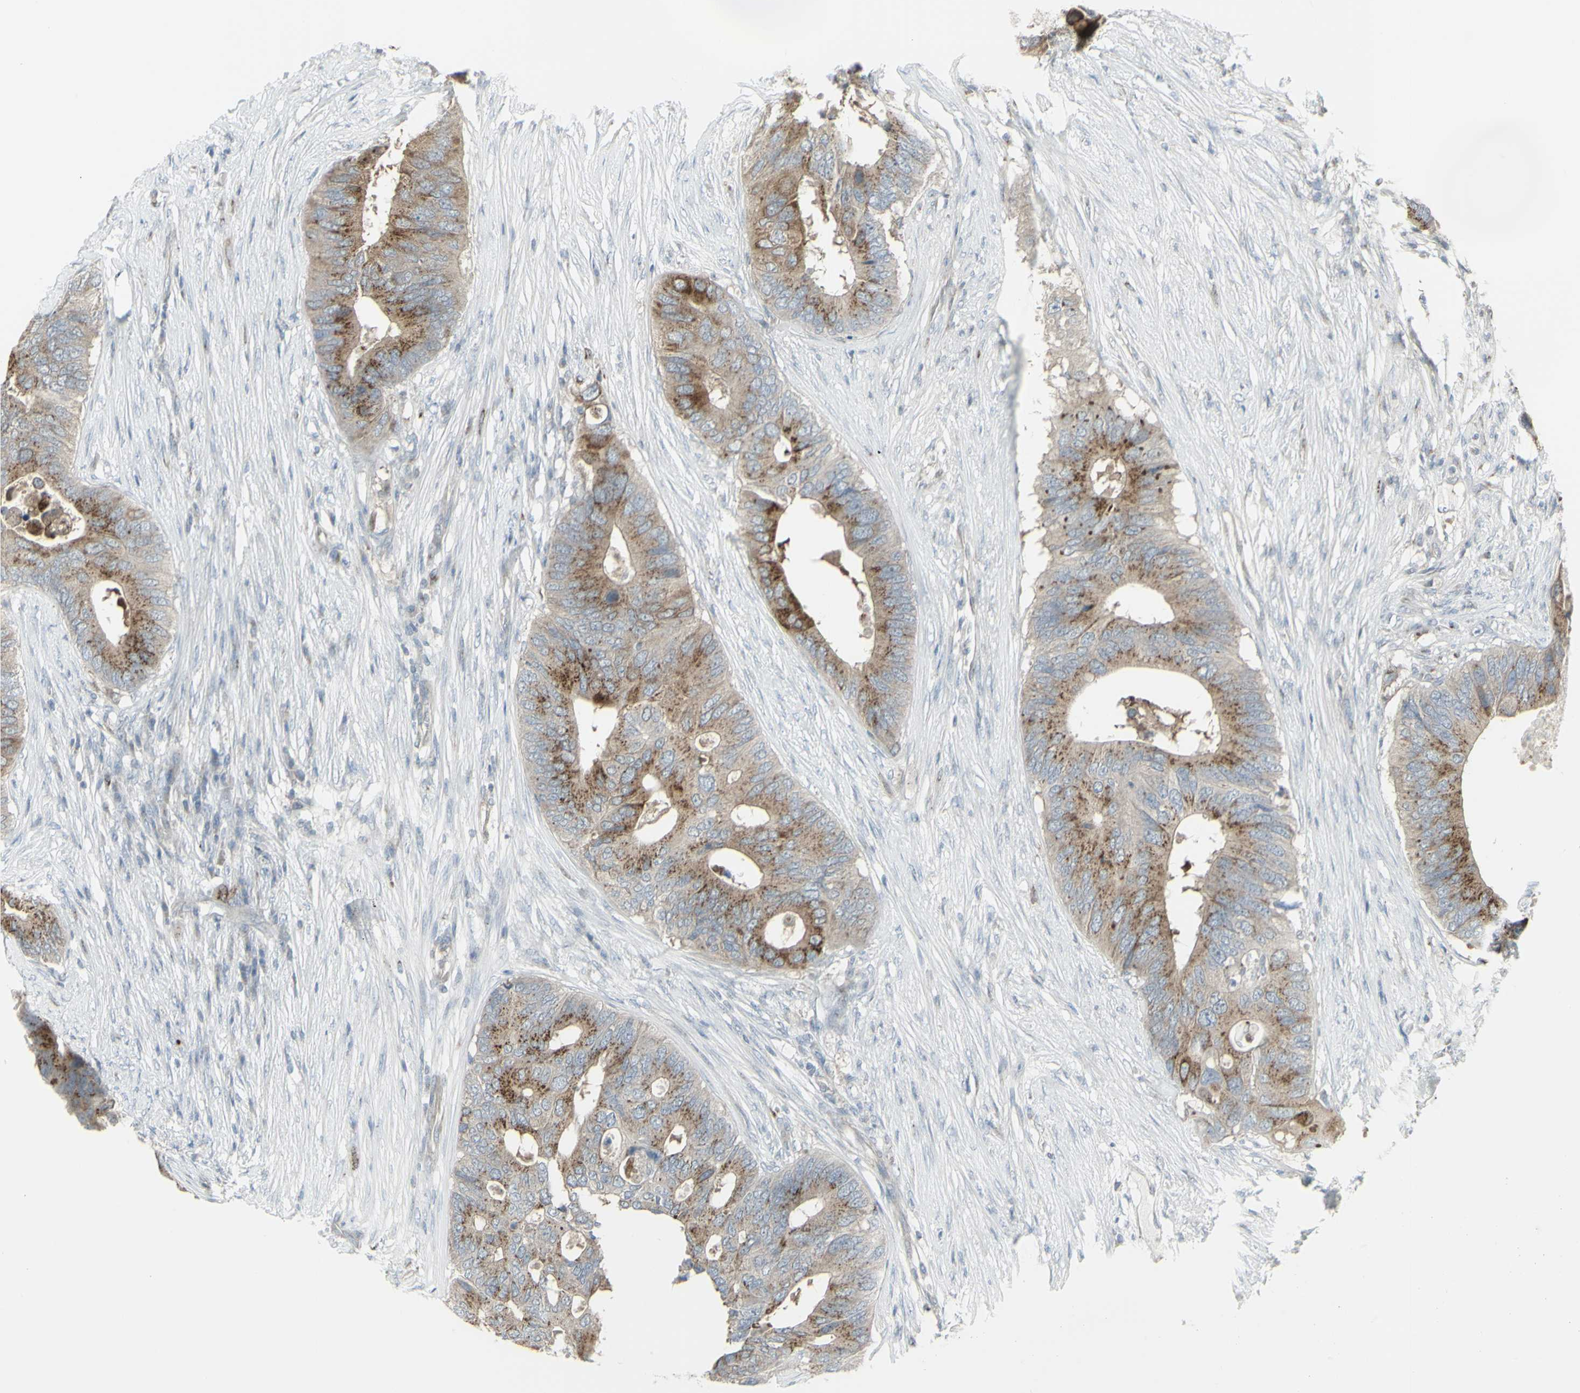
{"staining": {"intensity": "moderate", "quantity": ">75%", "location": "cytoplasmic/membranous"}, "tissue": "colorectal cancer", "cell_type": "Tumor cells", "image_type": "cancer", "snomed": [{"axis": "morphology", "description": "Adenocarcinoma, NOS"}, {"axis": "topography", "description": "Colon"}], "caption": "This histopathology image displays colorectal cancer (adenocarcinoma) stained with immunohistochemistry (IHC) to label a protein in brown. The cytoplasmic/membranous of tumor cells show moderate positivity for the protein. Nuclei are counter-stained blue.", "gene": "GALNT6", "patient": {"sex": "male", "age": 71}}